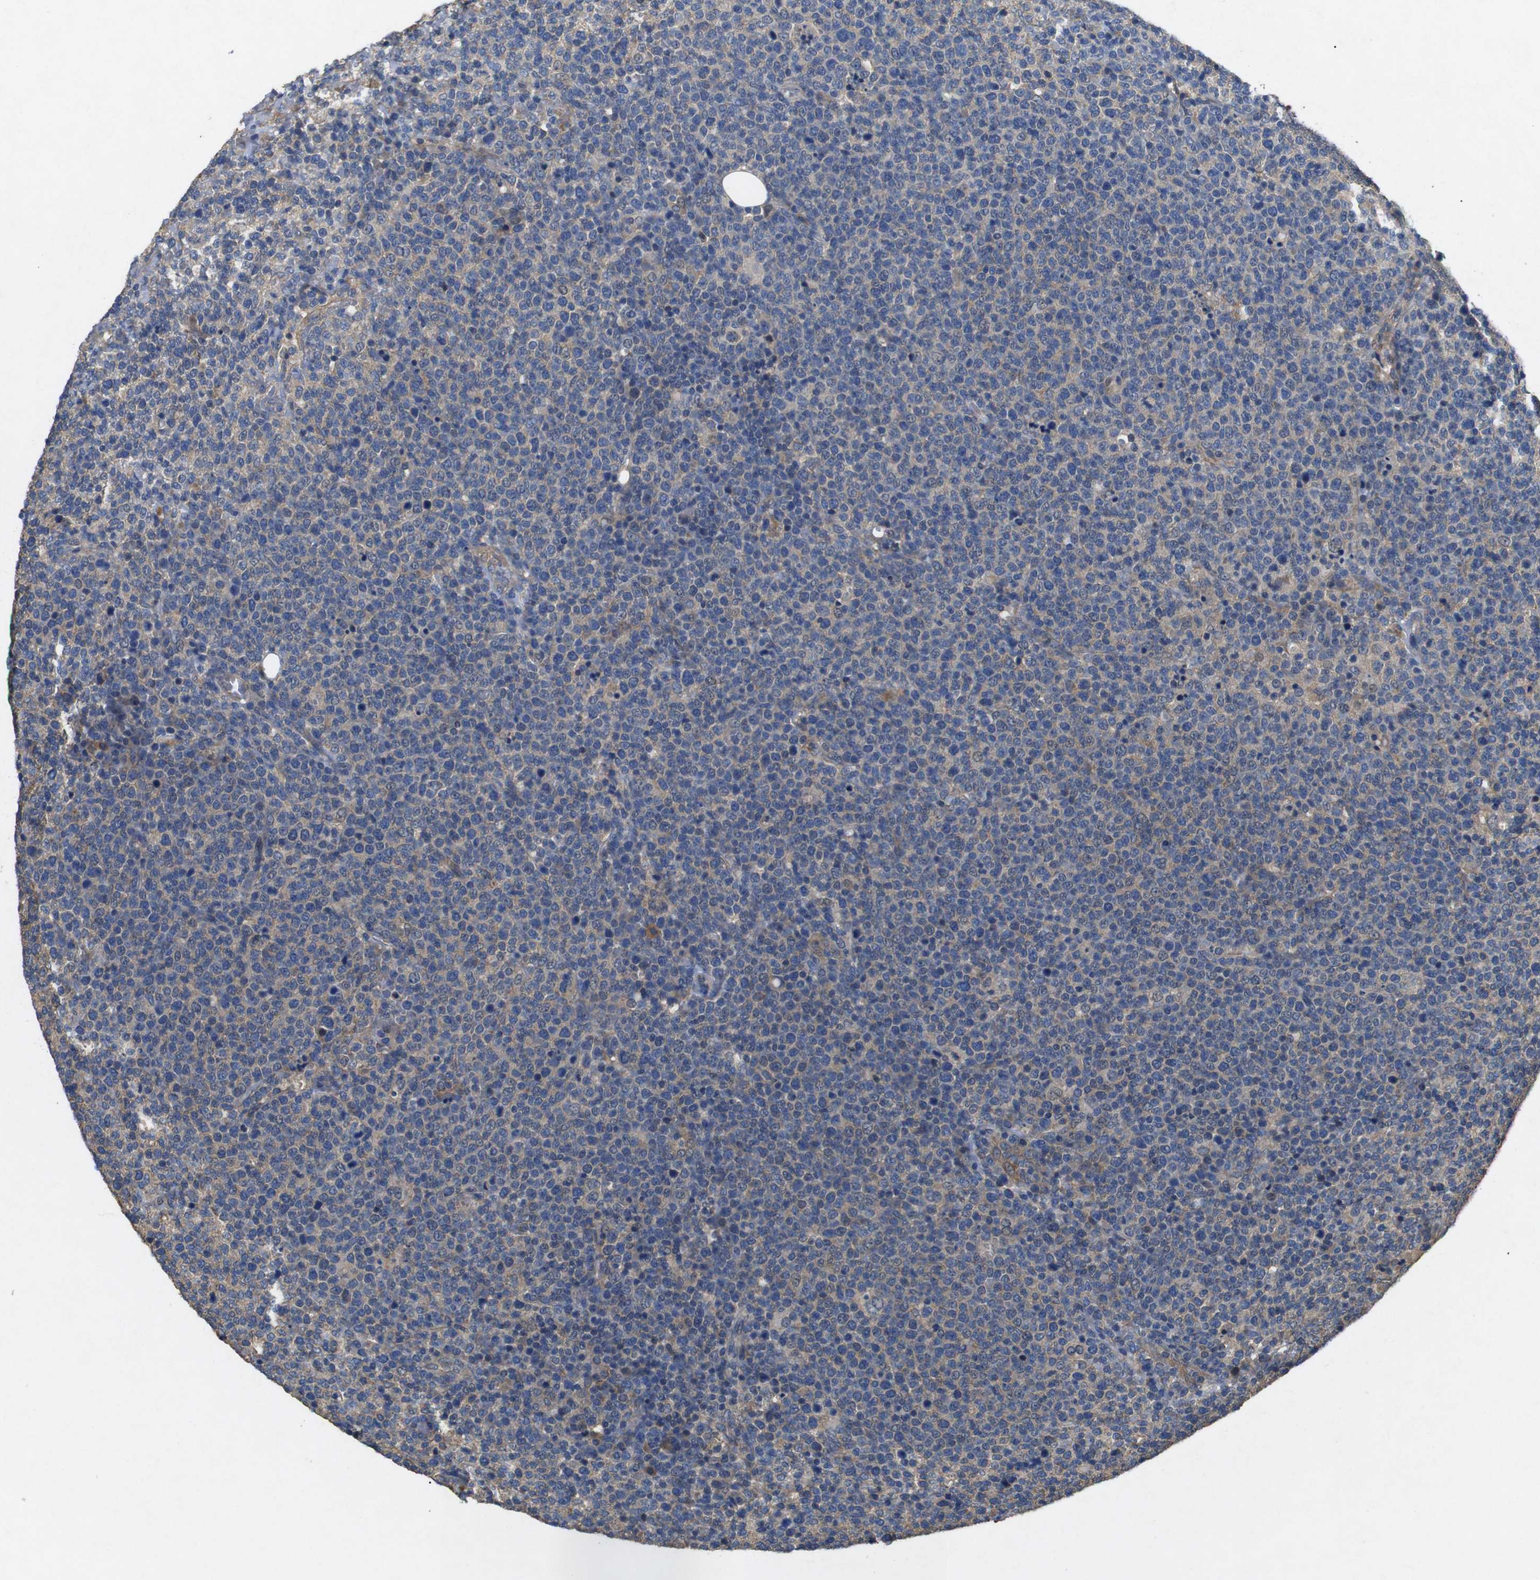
{"staining": {"intensity": "weak", "quantity": "25%-75%", "location": "cytoplasmic/membranous"}, "tissue": "lymphoma", "cell_type": "Tumor cells", "image_type": "cancer", "snomed": [{"axis": "morphology", "description": "Malignant lymphoma, non-Hodgkin's type, High grade"}, {"axis": "topography", "description": "Lymph node"}], "caption": "IHC of human lymphoma demonstrates low levels of weak cytoplasmic/membranous expression in approximately 25%-75% of tumor cells. The protein of interest is stained brown, and the nuclei are stained in blue (DAB IHC with brightfield microscopy, high magnification).", "gene": "BNIP3", "patient": {"sex": "male", "age": 61}}